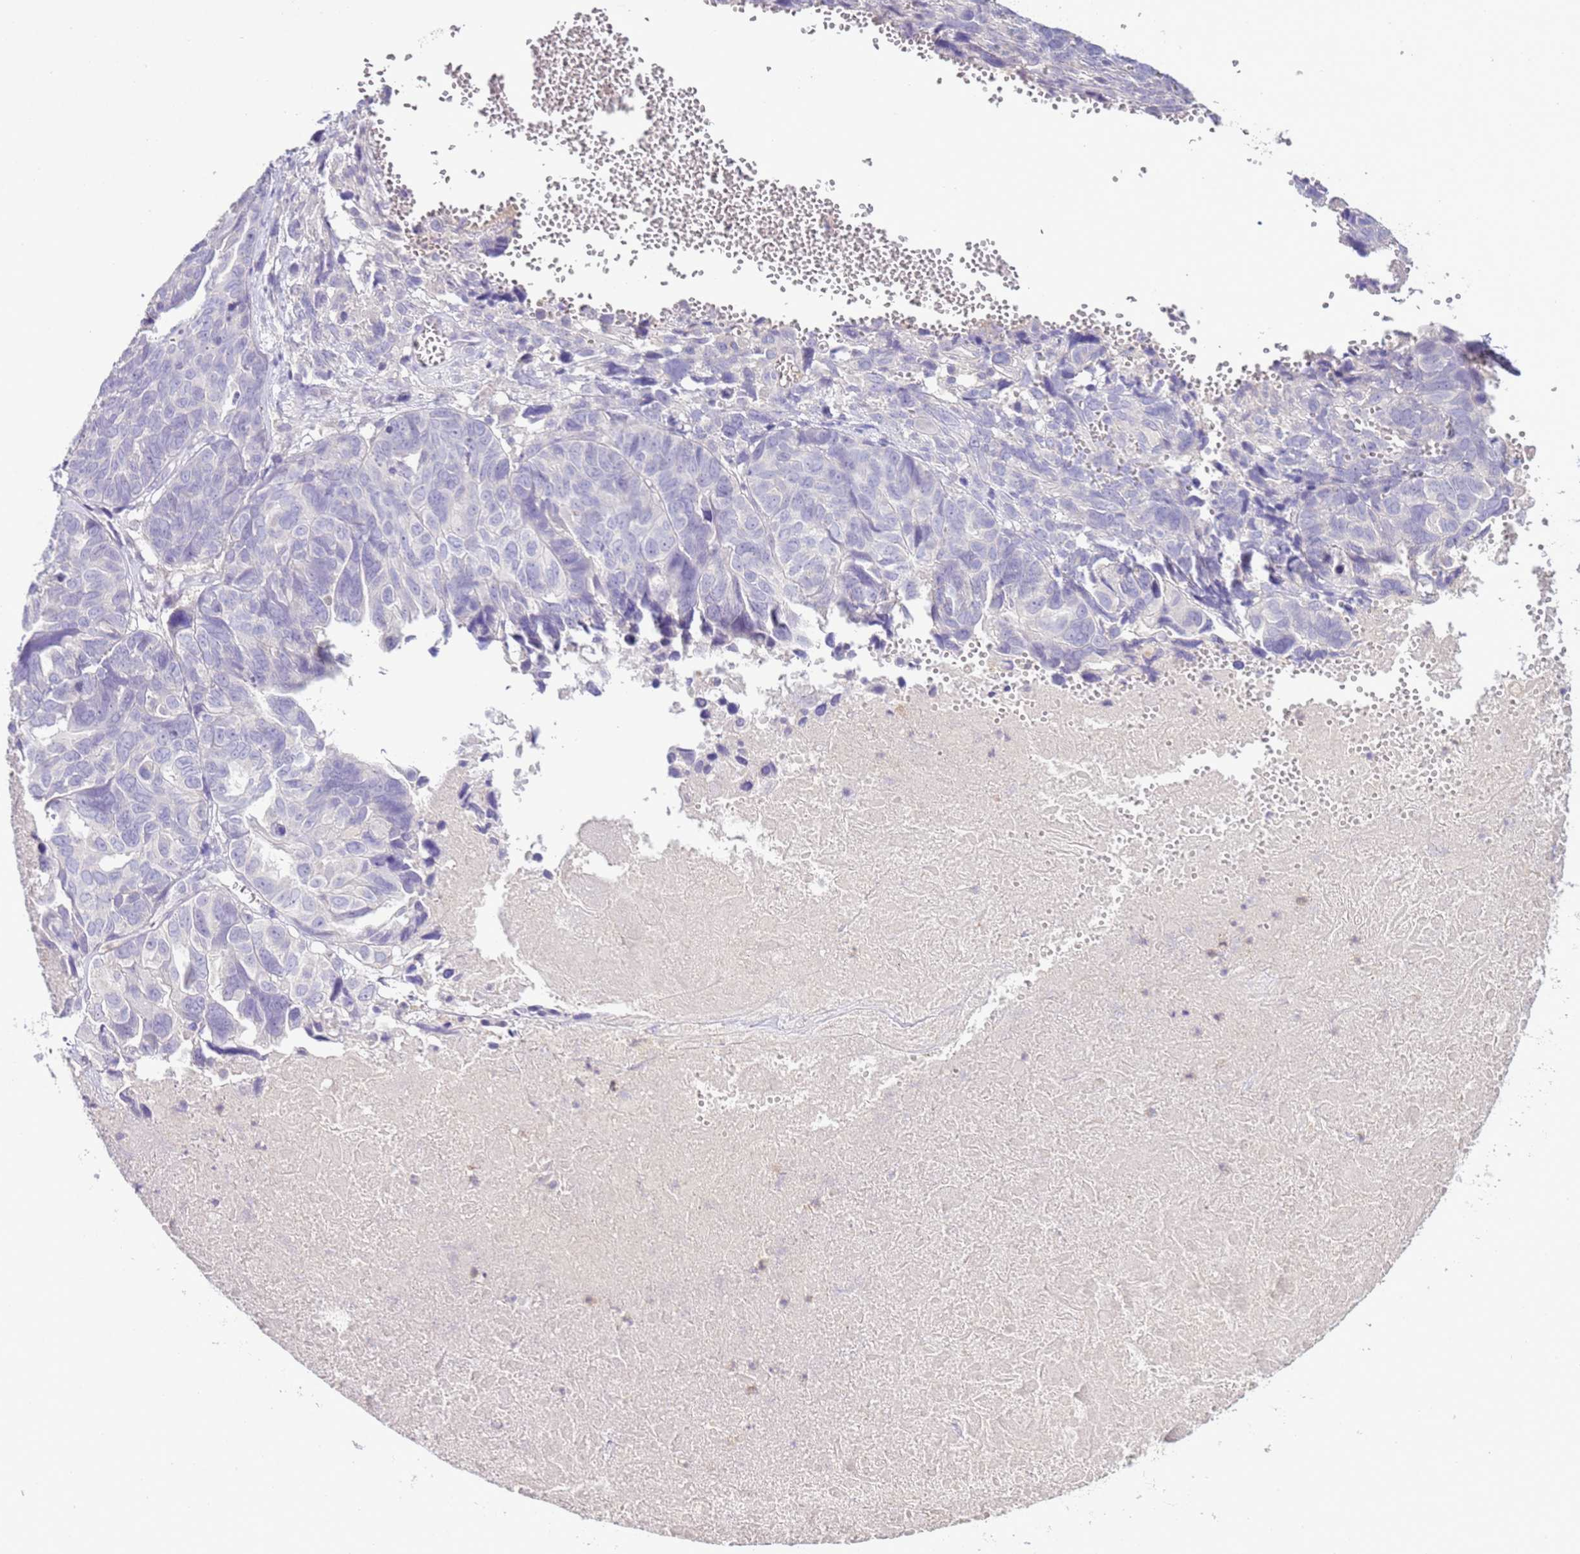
{"staining": {"intensity": "negative", "quantity": "none", "location": "none"}, "tissue": "ovarian cancer", "cell_type": "Tumor cells", "image_type": "cancer", "snomed": [{"axis": "morphology", "description": "Cystadenocarcinoma, serous, NOS"}, {"axis": "topography", "description": "Ovary"}], "caption": "Image shows no protein expression in tumor cells of ovarian serous cystadenocarcinoma tissue. The staining is performed using DAB brown chromogen with nuclei counter-stained in using hematoxylin.", "gene": "IL2RG", "patient": {"sex": "female", "age": 79}}